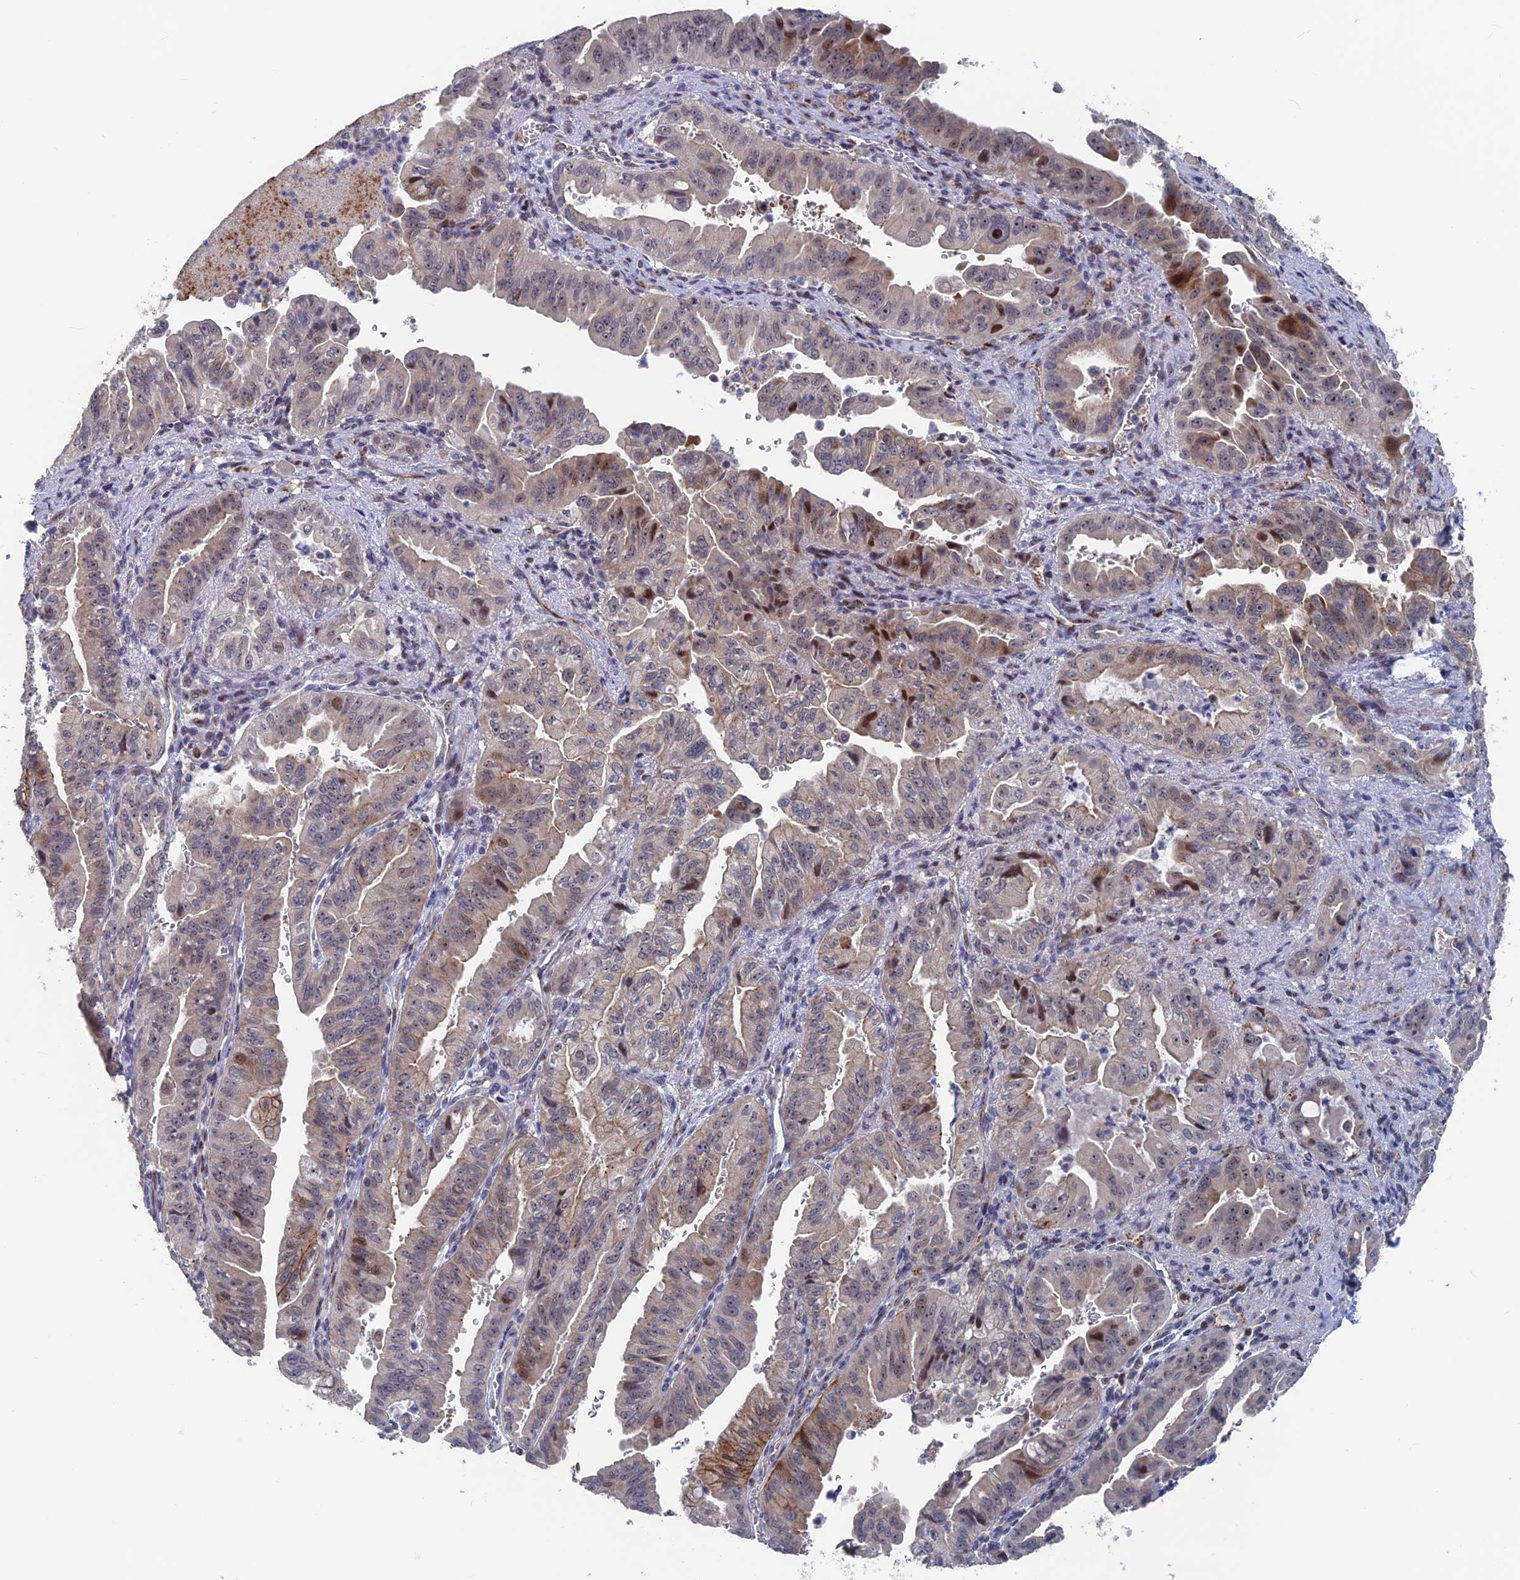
{"staining": {"intensity": "strong", "quantity": "<25%", "location": "cytoplasmic/membranous,nuclear"}, "tissue": "pancreatic cancer", "cell_type": "Tumor cells", "image_type": "cancer", "snomed": [{"axis": "morphology", "description": "Adenocarcinoma, NOS"}, {"axis": "topography", "description": "Pancreas"}], "caption": "Pancreatic adenocarcinoma stained for a protein (brown) reveals strong cytoplasmic/membranous and nuclear positive expression in approximately <25% of tumor cells.", "gene": "SH3D21", "patient": {"sex": "male", "age": 70}}